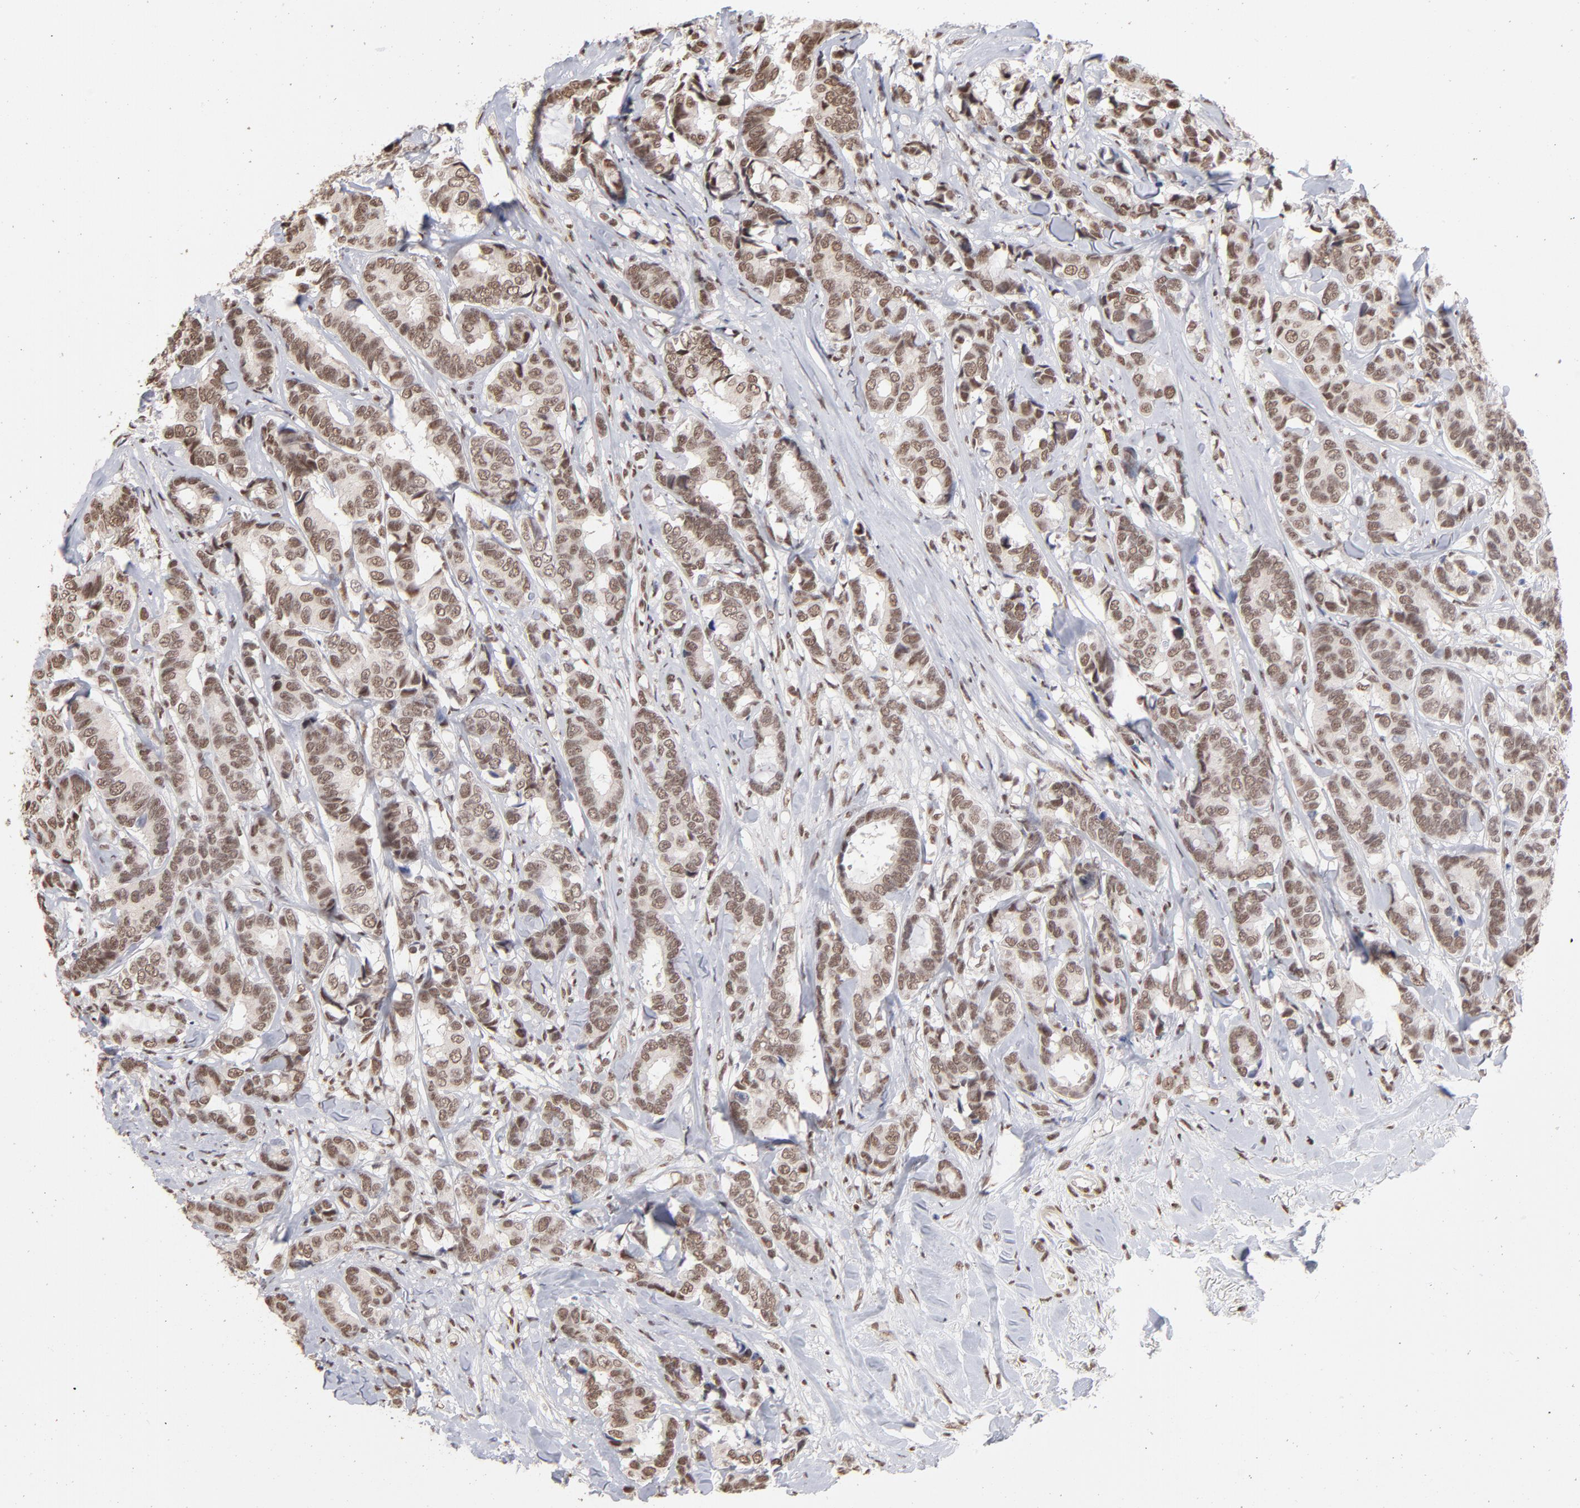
{"staining": {"intensity": "moderate", "quantity": ">75%", "location": "nuclear"}, "tissue": "breast cancer", "cell_type": "Tumor cells", "image_type": "cancer", "snomed": [{"axis": "morphology", "description": "Duct carcinoma"}, {"axis": "topography", "description": "Breast"}], "caption": "Tumor cells show medium levels of moderate nuclear expression in approximately >75% of cells in human breast cancer (infiltrating ductal carcinoma). (DAB = brown stain, brightfield microscopy at high magnification).", "gene": "ZNF3", "patient": {"sex": "female", "age": 87}}